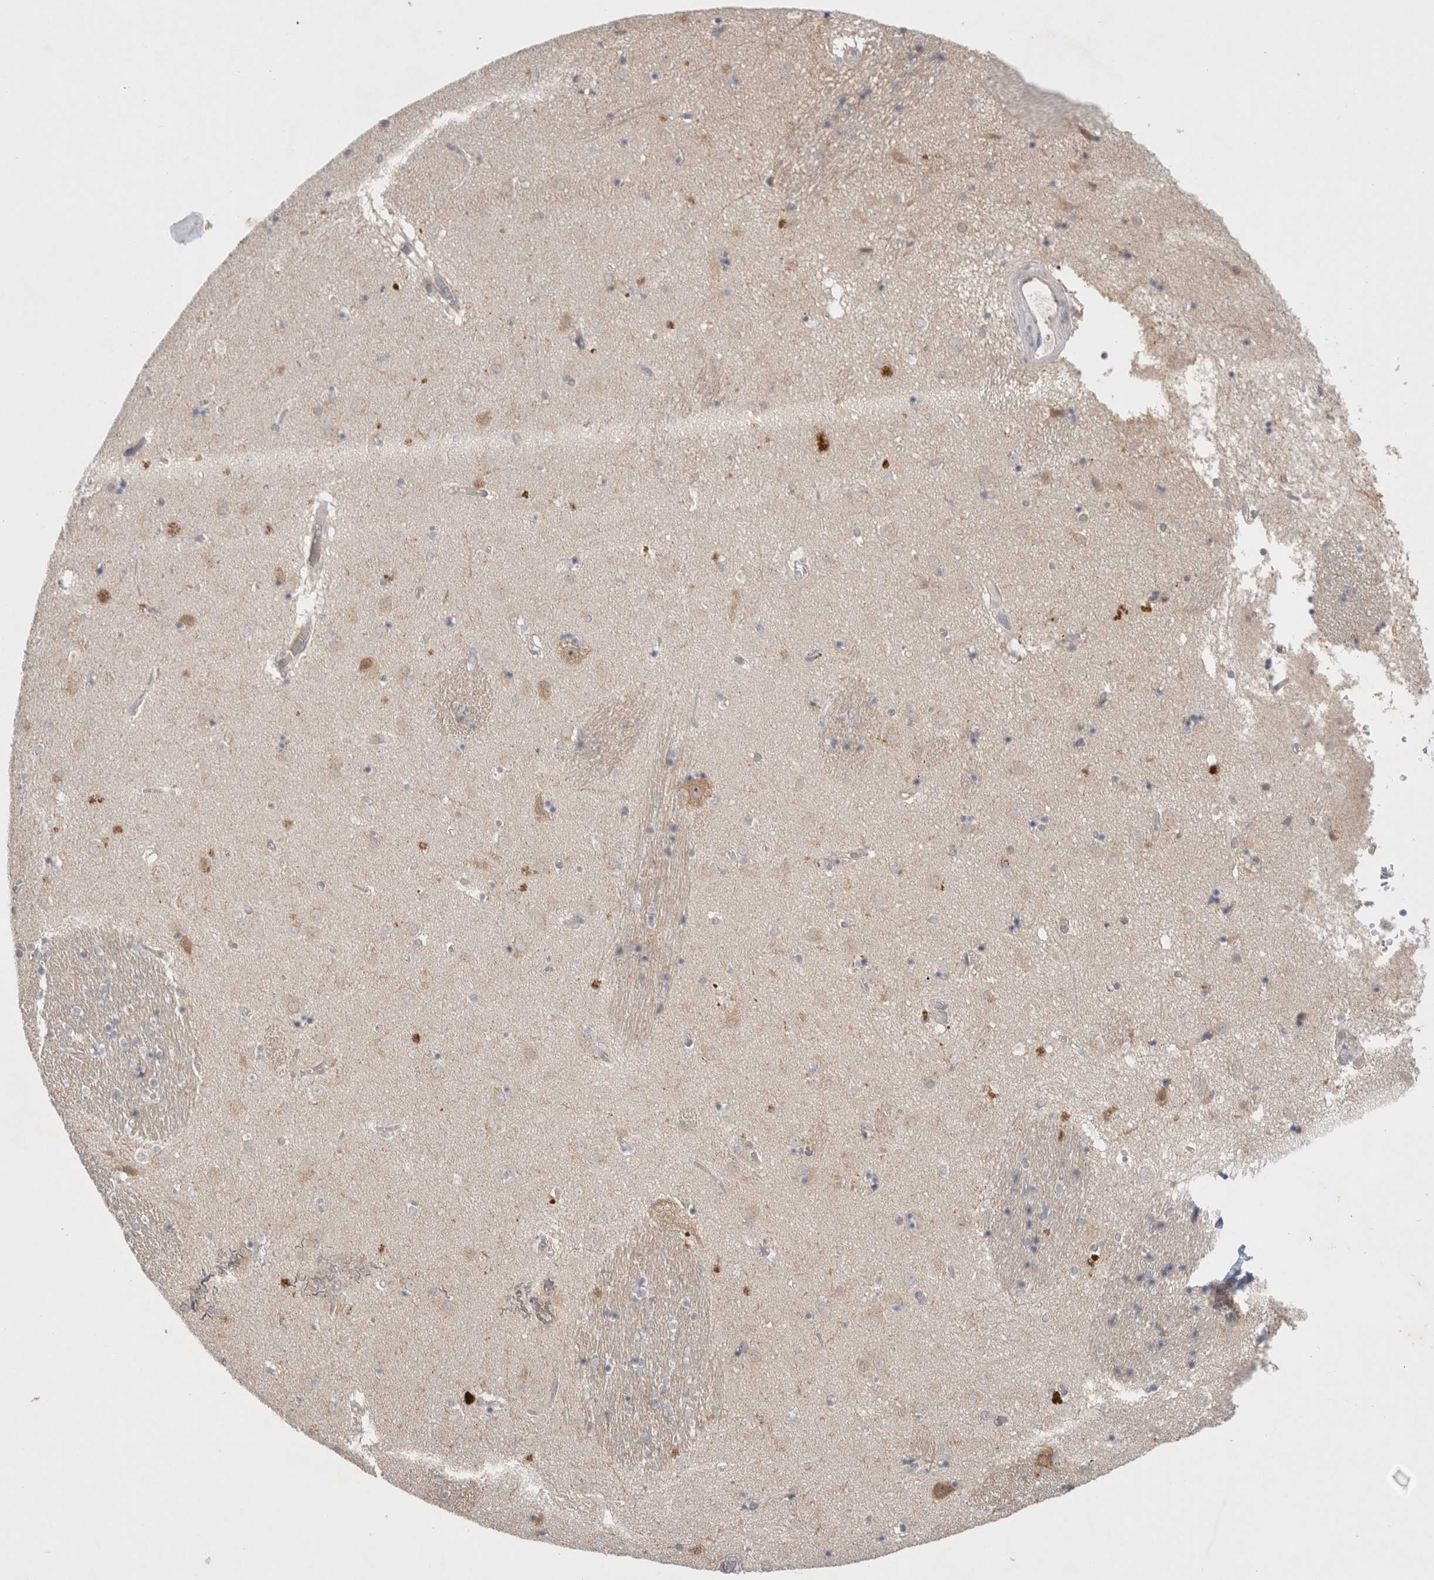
{"staining": {"intensity": "negative", "quantity": "none", "location": "none"}, "tissue": "caudate", "cell_type": "Glial cells", "image_type": "normal", "snomed": [{"axis": "morphology", "description": "Normal tissue, NOS"}, {"axis": "topography", "description": "Lateral ventricle wall"}], "caption": "This is an immunohistochemistry (IHC) image of normal human caudate. There is no expression in glial cells.", "gene": "BICD2", "patient": {"sex": "male", "age": 70}}